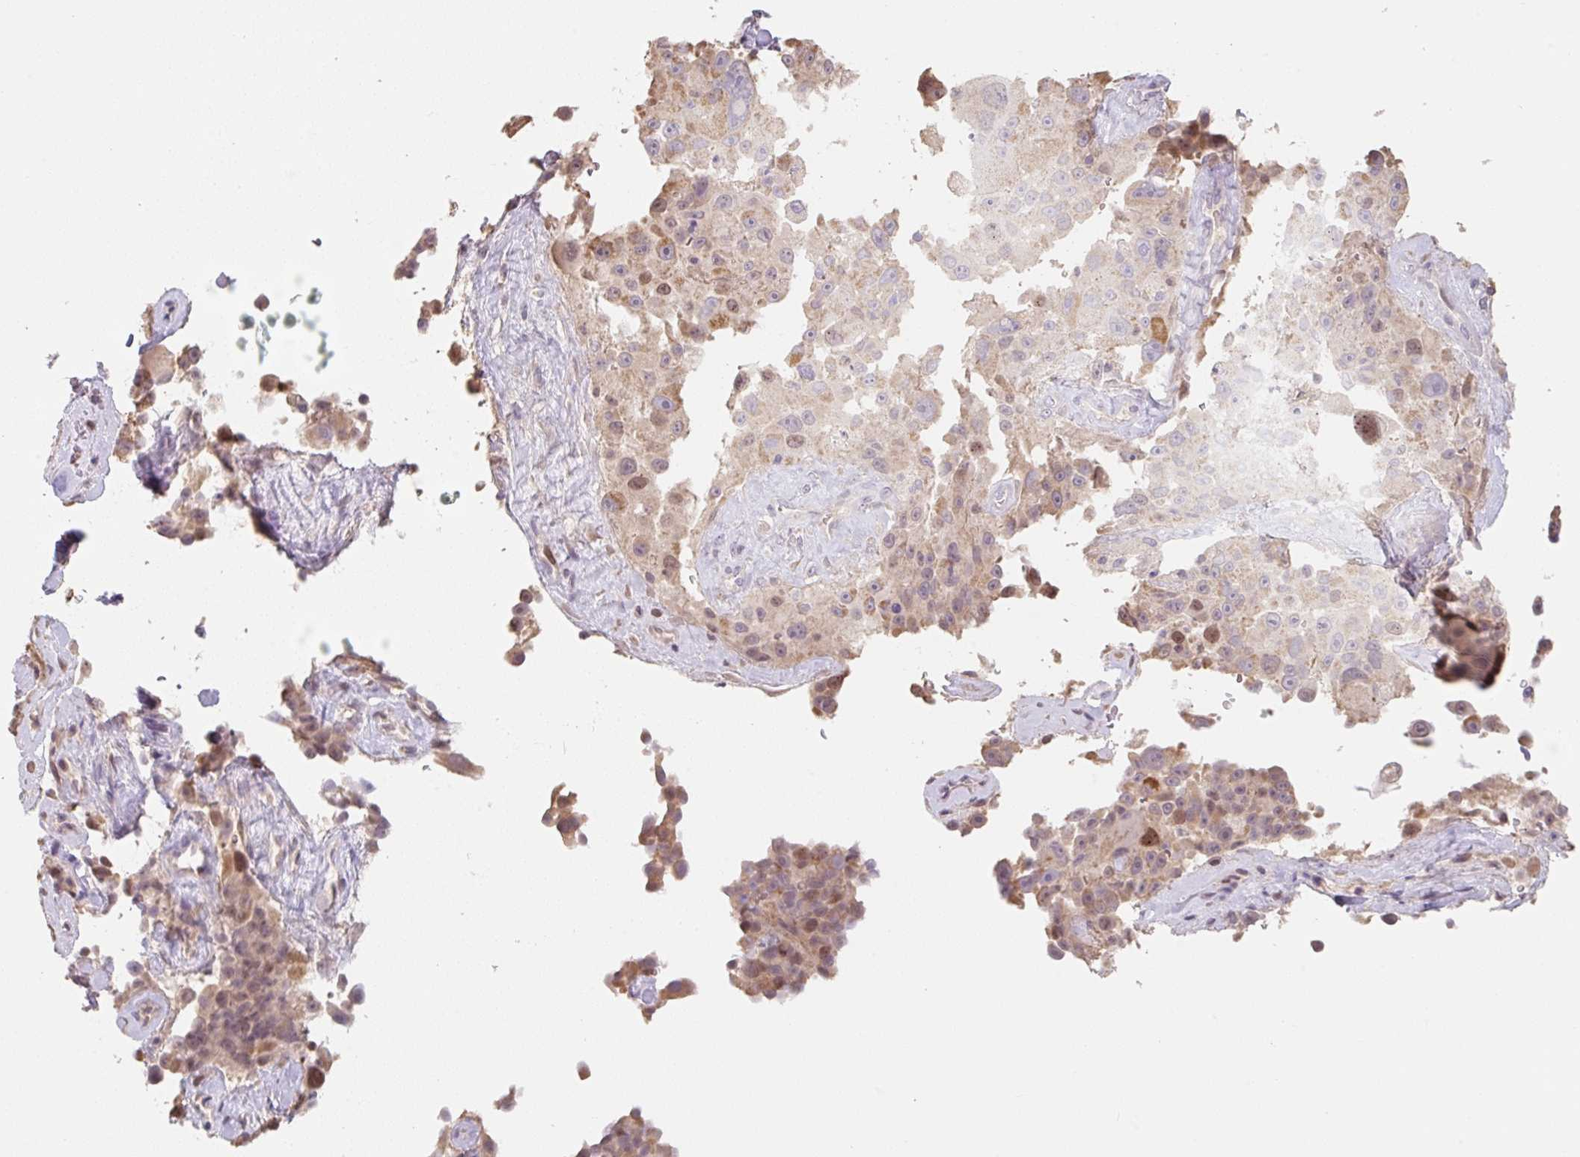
{"staining": {"intensity": "weak", "quantity": "25%-75%", "location": "cytoplasmic/membranous,nuclear"}, "tissue": "melanoma", "cell_type": "Tumor cells", "image_type": "cancer", "snomed": [{"axis": "morphology", "description": "Malignant melanoma, Metastatic site"}, {"axis": "topography", "description": "Lymph node"}], "caption": "Immunohistochemistry of human malignant melanoma (metastatic site) exhibits low levels of weak cytoplasmic/membranous and nuclear positivity in approximately 25%-75% of tumor cells. (IHC, brightfield microscopy, high magnification).", "gene": "MIA2", "patient": {"sex": "male", "age": 62}}